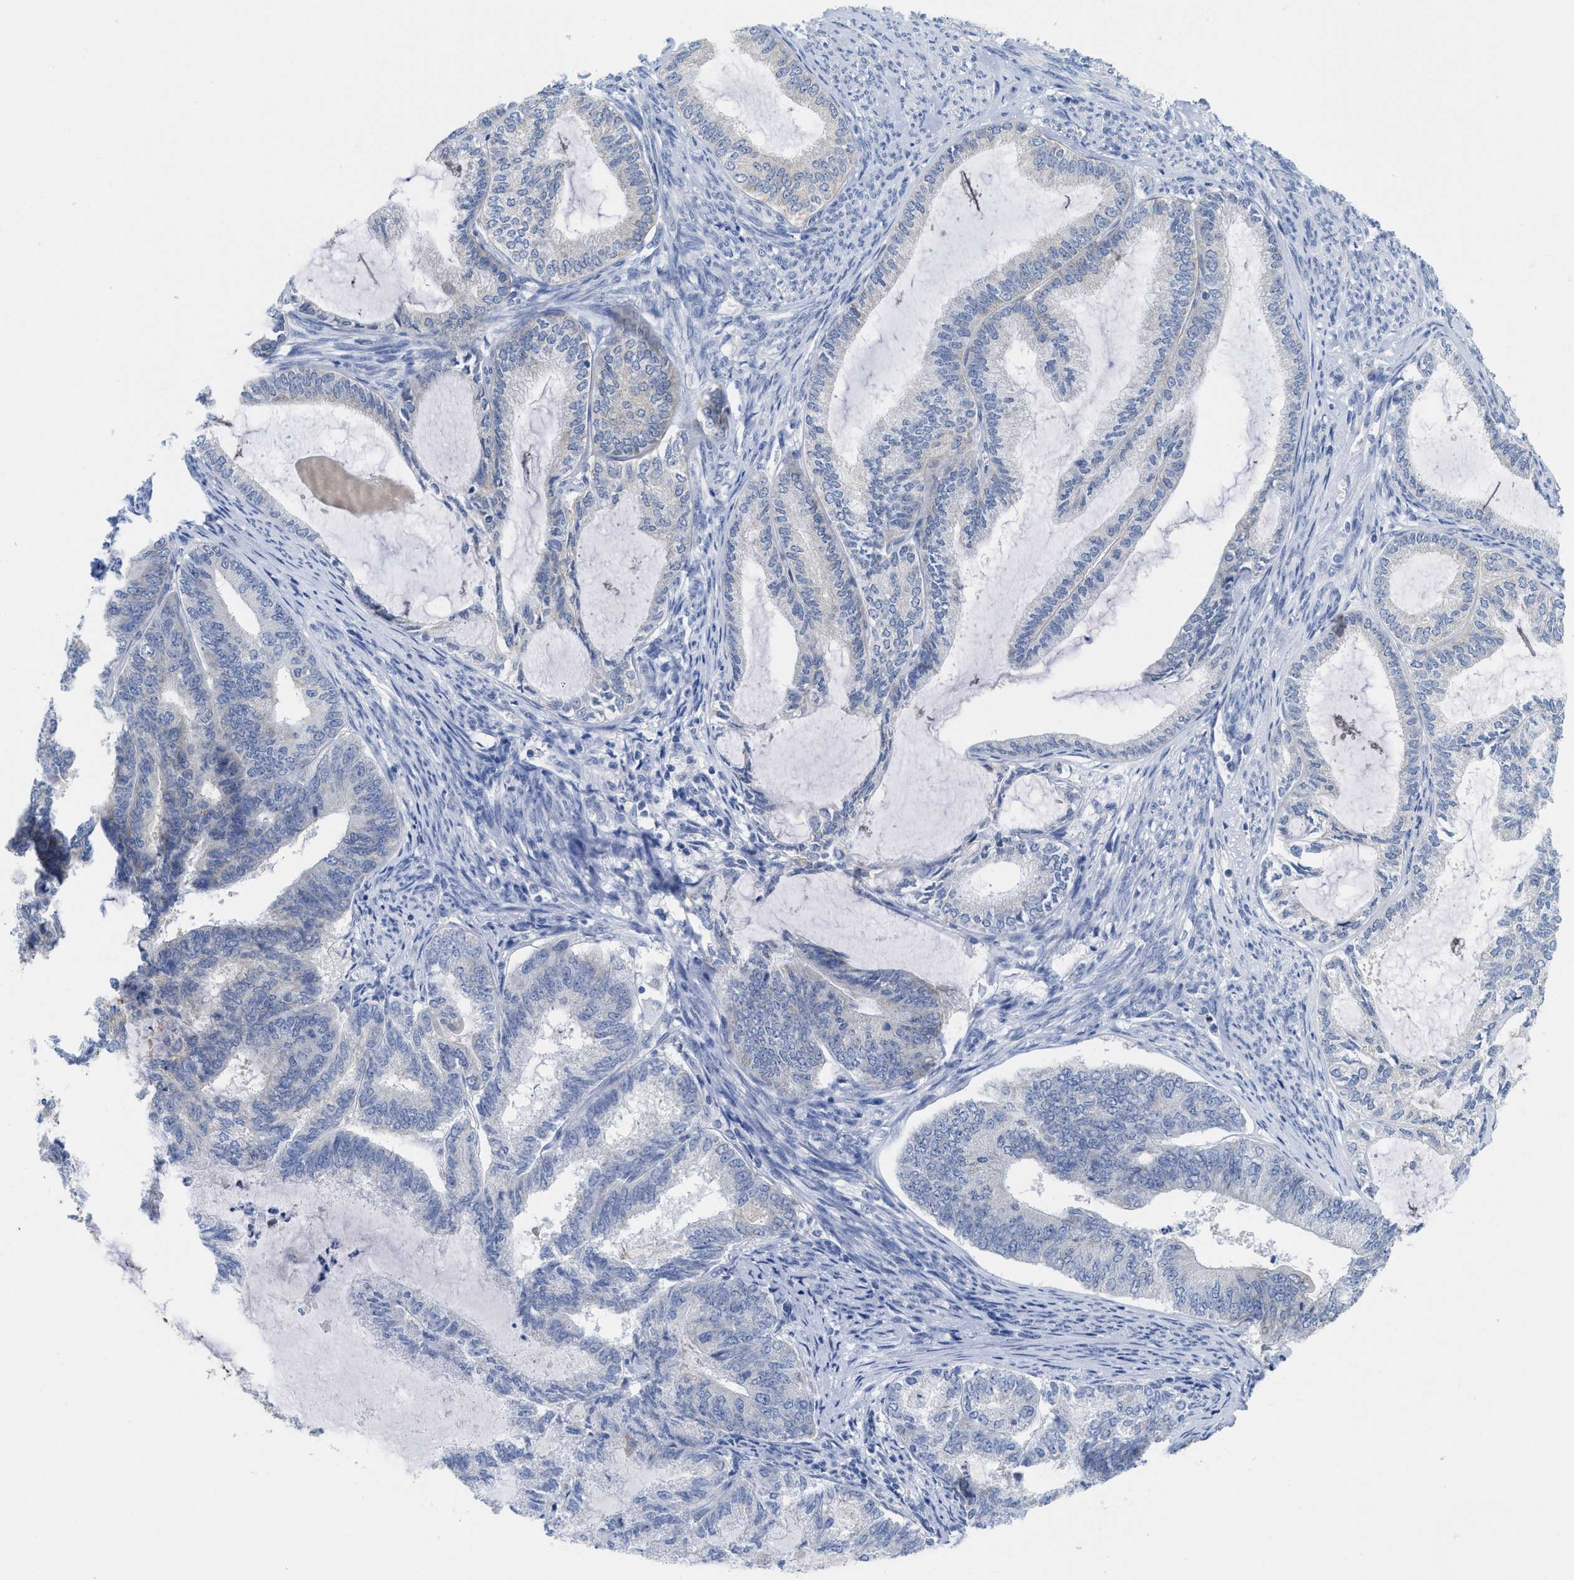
{"staining": {"intensity": "negative", "quantity": "none", "location": "none"}, "tissue": "endometrial cancer", "cell_type": "Tumor cells", "image_type": "cancer", "snomed": [{"axis": "morphology", "description": "Adenocarcinoma, NOS"}, {"axis": "topography", "description": "Endometrium"}], "caption": "The micrograph demonstrates no staining of tumor cells in endometrial cancer (adenocarcinoma).", "gene": "GATD3", "patient": {"sex": "female", "age": 86}}